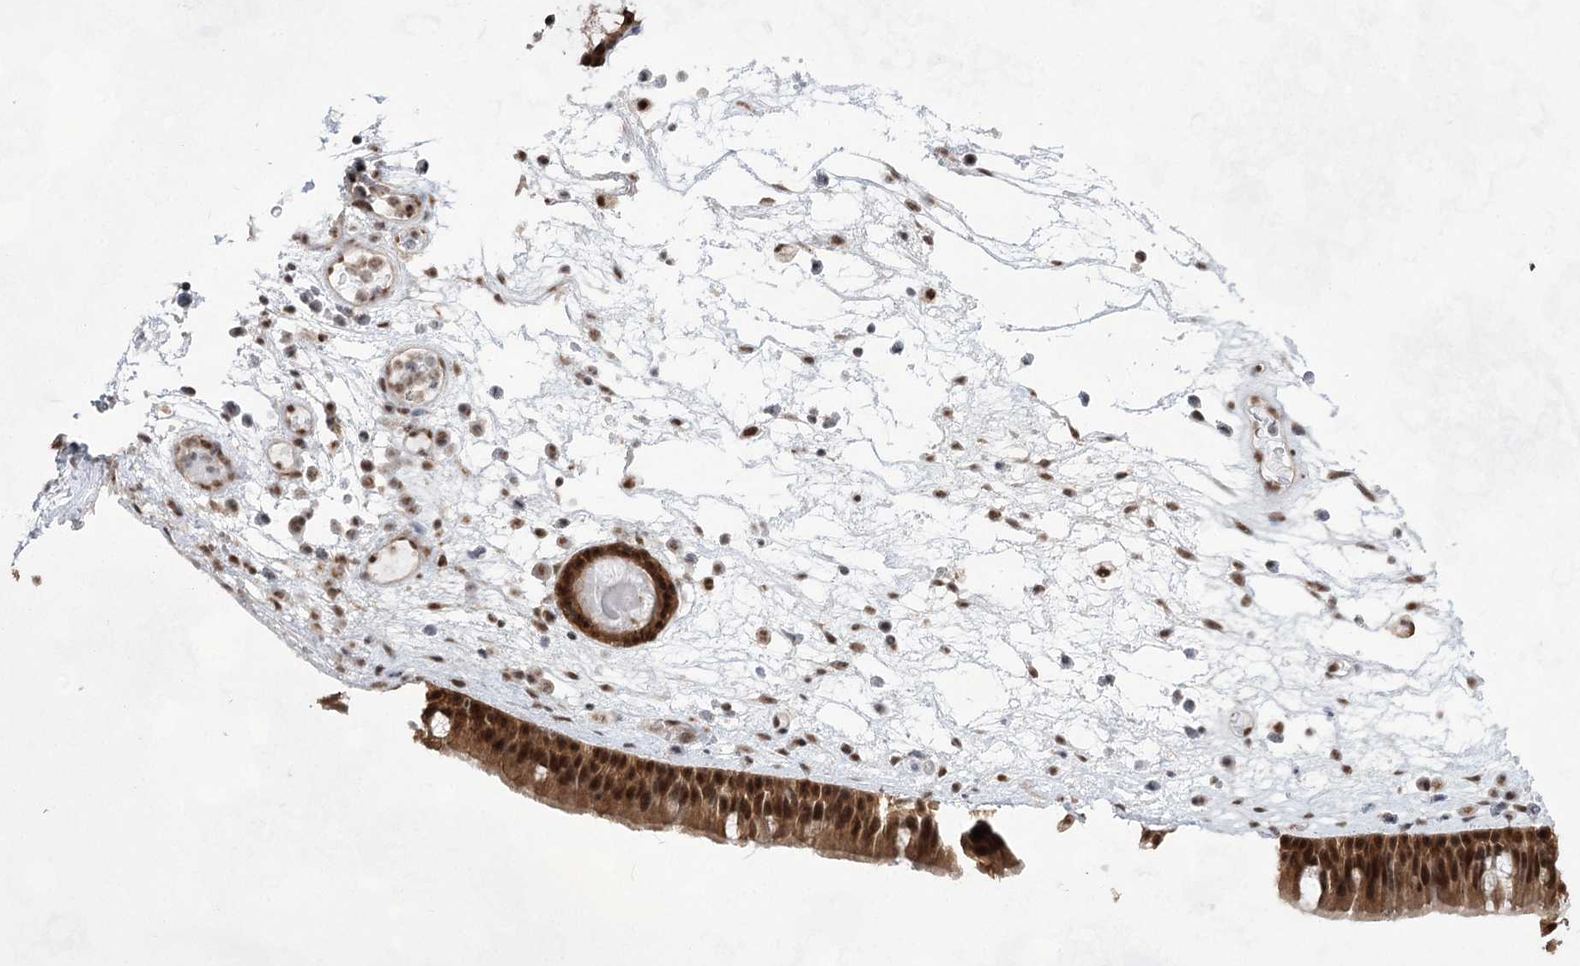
{"staining": {"intensity": "strong", "quantity": ">75%", "location": "cytoplasmic/membranous,nuclear"}, "tissue": "nasopharynx", "cell_type": "Respiratory epithelial cells", "image_type": "normal", "snomed": [{"axis": "morphology", "description": "Normal tissue, NOS"}, {"axis": "morphology", "description": "Inflammation, NOS"}, {"axis": "morphology", "description": "Malignant melanoma, Metastatic site"}, {"axis": "topography", "description": "Nasopharynx"}], "caption": "The image shows immunohistochemical staining of unremarkable nasopharynx. There is strong cytoplasmic/membranous,nuclear positivity is present in about >75% of respiratory epithelial cells. The staining is performed using DAB (3,3'-diaminobenzidine) brown chromogen to label protein expression. The nuclei are counter-stained blue using hematoxylin.", "gene": "ZCCHC8", "patient": {"sex": "male", "age": 70}}